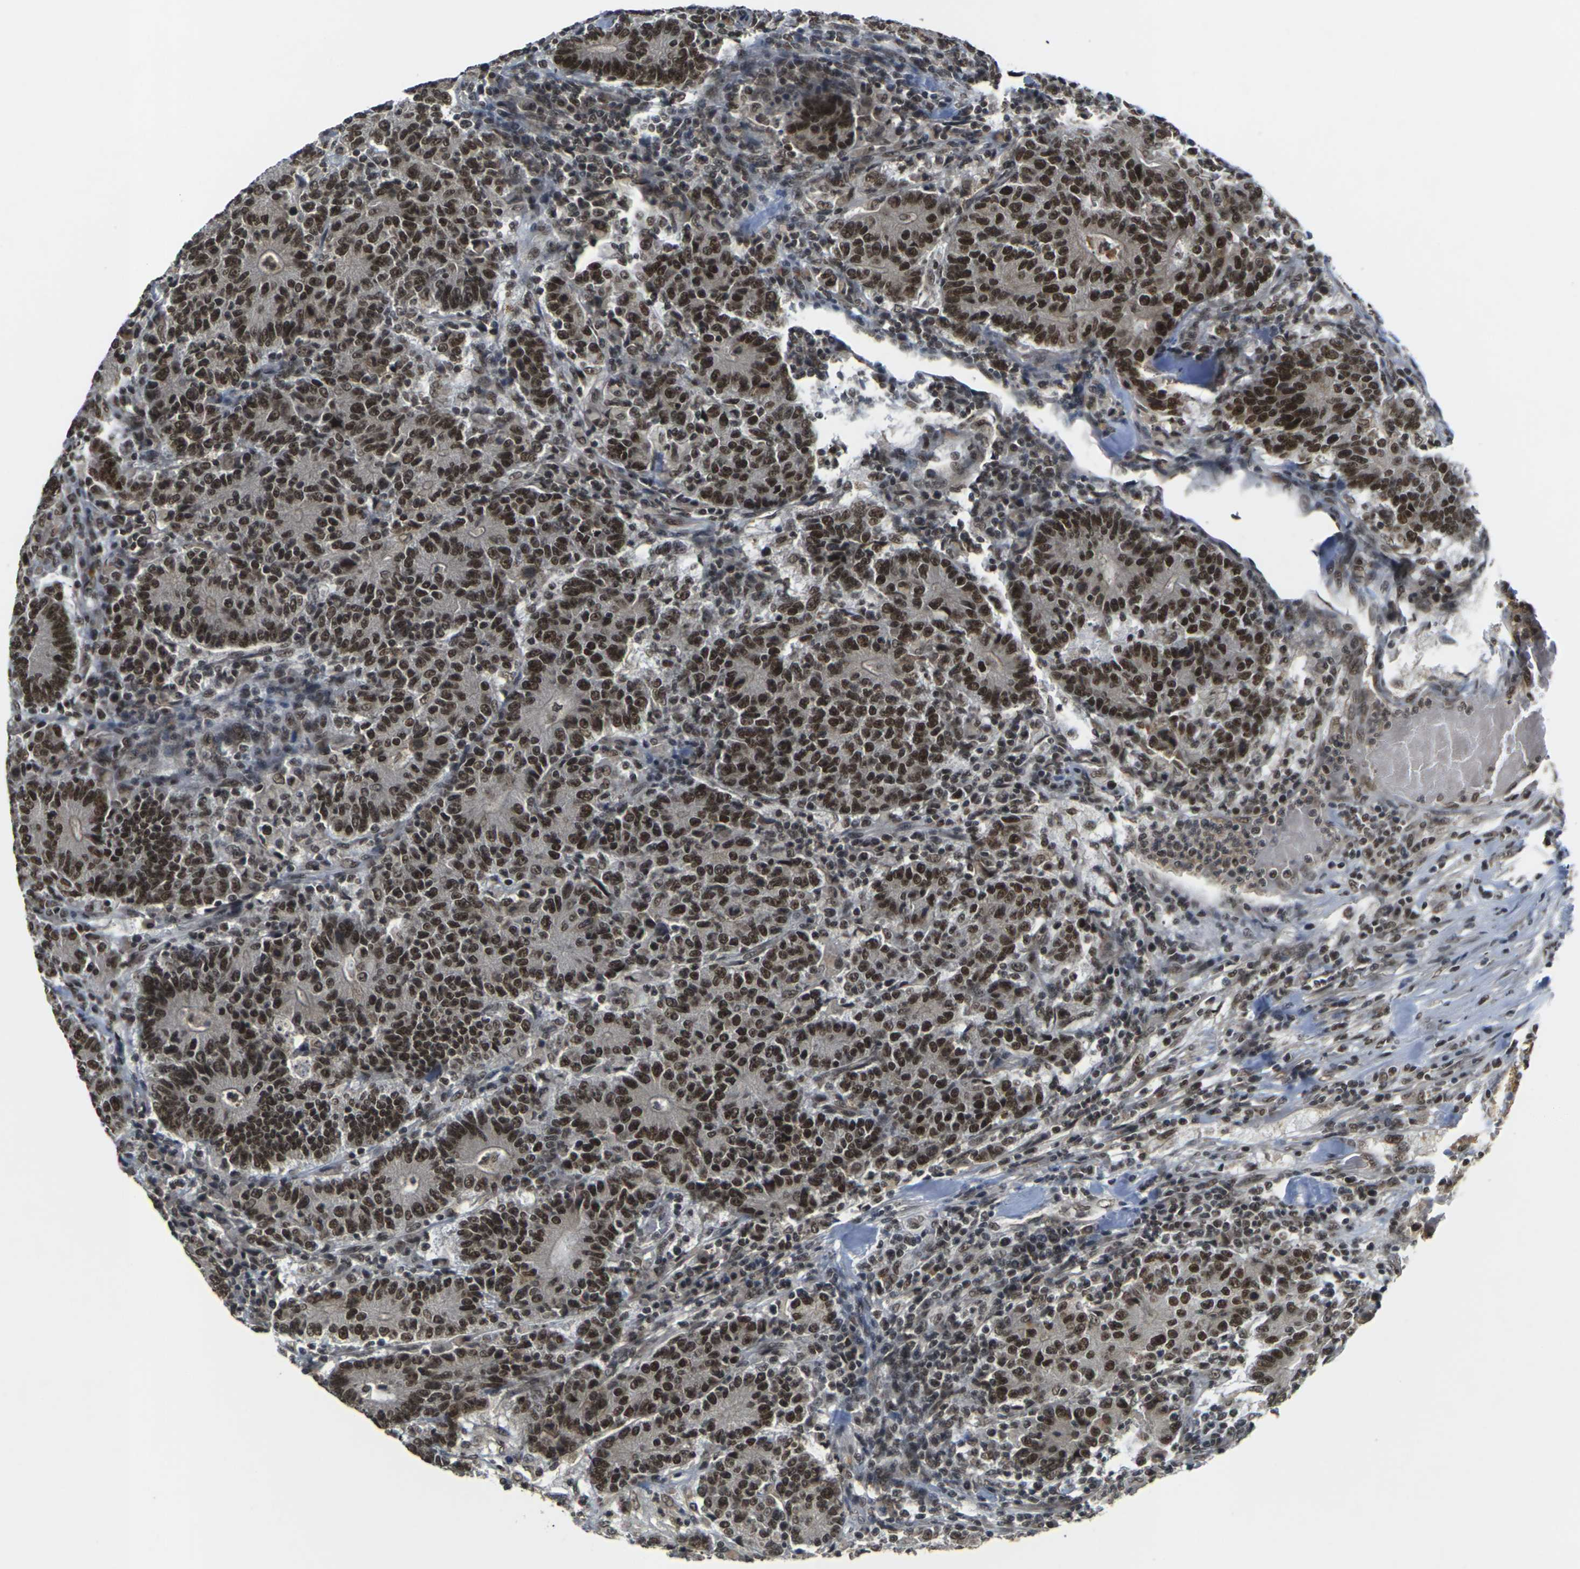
{"staining": {"intensity": "strong", "quantity": ">75%", "location": "nuclear"}, "tissue": "colorectal cancer", "cell_type": "Tumor cells", "image_type": "cancer", "snomed": [{"axis": "morphology", "description": "Normal tissue, NOS"}, {"axis": "morphology", "description": "Adenocarcinoma, NOS"}, {"axis": "topography", "description": "Colon"}], "caption": "This is an image of immunohistochemistry (IHC) staining of adenocarcinoma (colorectal), which shows strong staining in the nuclear of tumor cells.", "gene": "NELFA", "patient": {"sex": "female", "age": 75}}